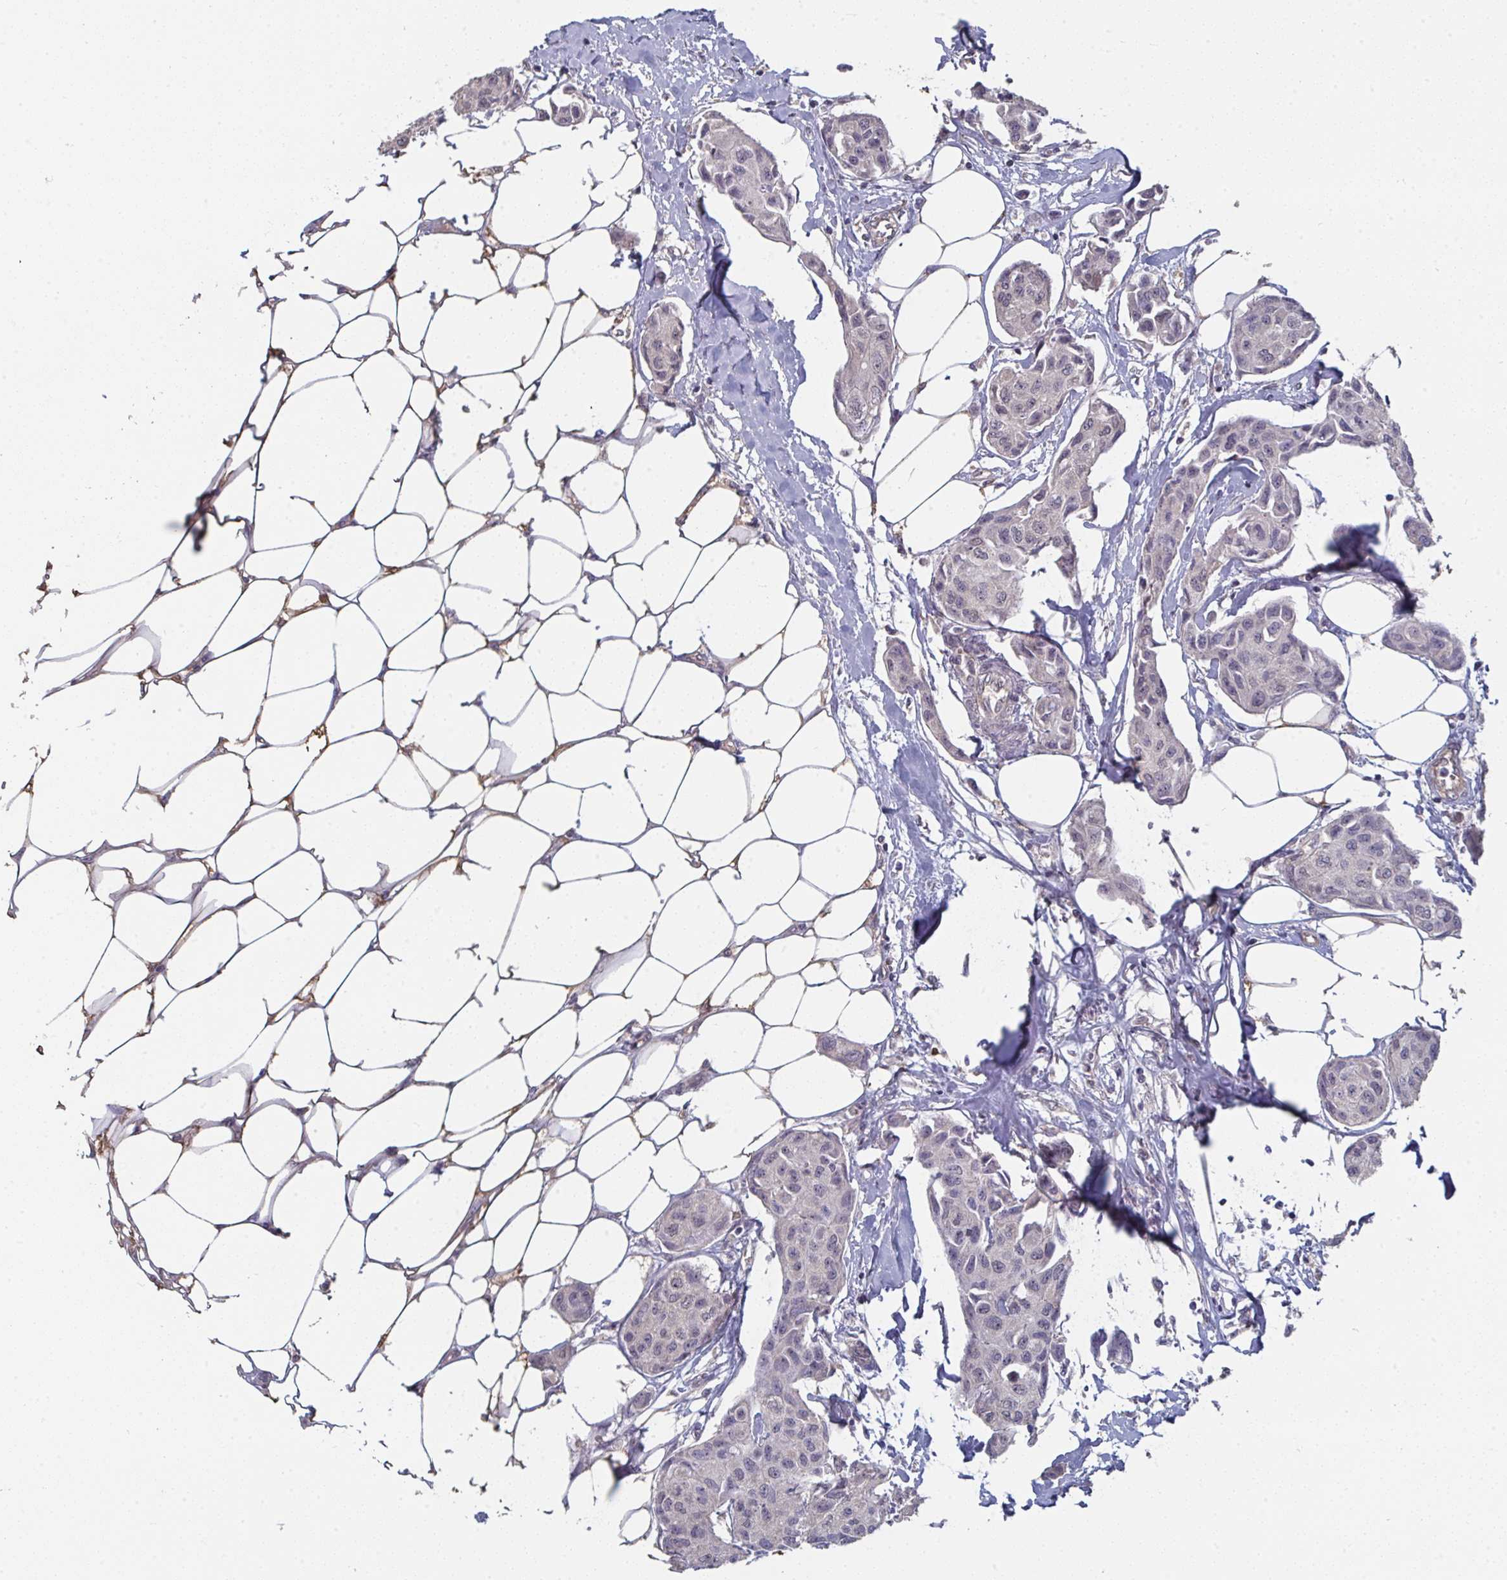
{"staining": {"intensity": "negative", "quantity": "none", "location": "none"}, "tissue": "breast cancer", "cell_type": "Tumor cells", "image_type": "cancer", "snomed": [{"axis": "morphology", "description": "Duct carcinoma"}, {"axis": "topography", "description": "Breast"}, {"axis": "topography", "description": "Lymph node"}], "caption": "DAB (3,3'-diaminobenzidine) immunohistochemical staining of human breast intraductal carcinoma reveals no significant expression in tumor cells.", "gene": "LIX1", "patient": {"sex": "female", "age": 80}}